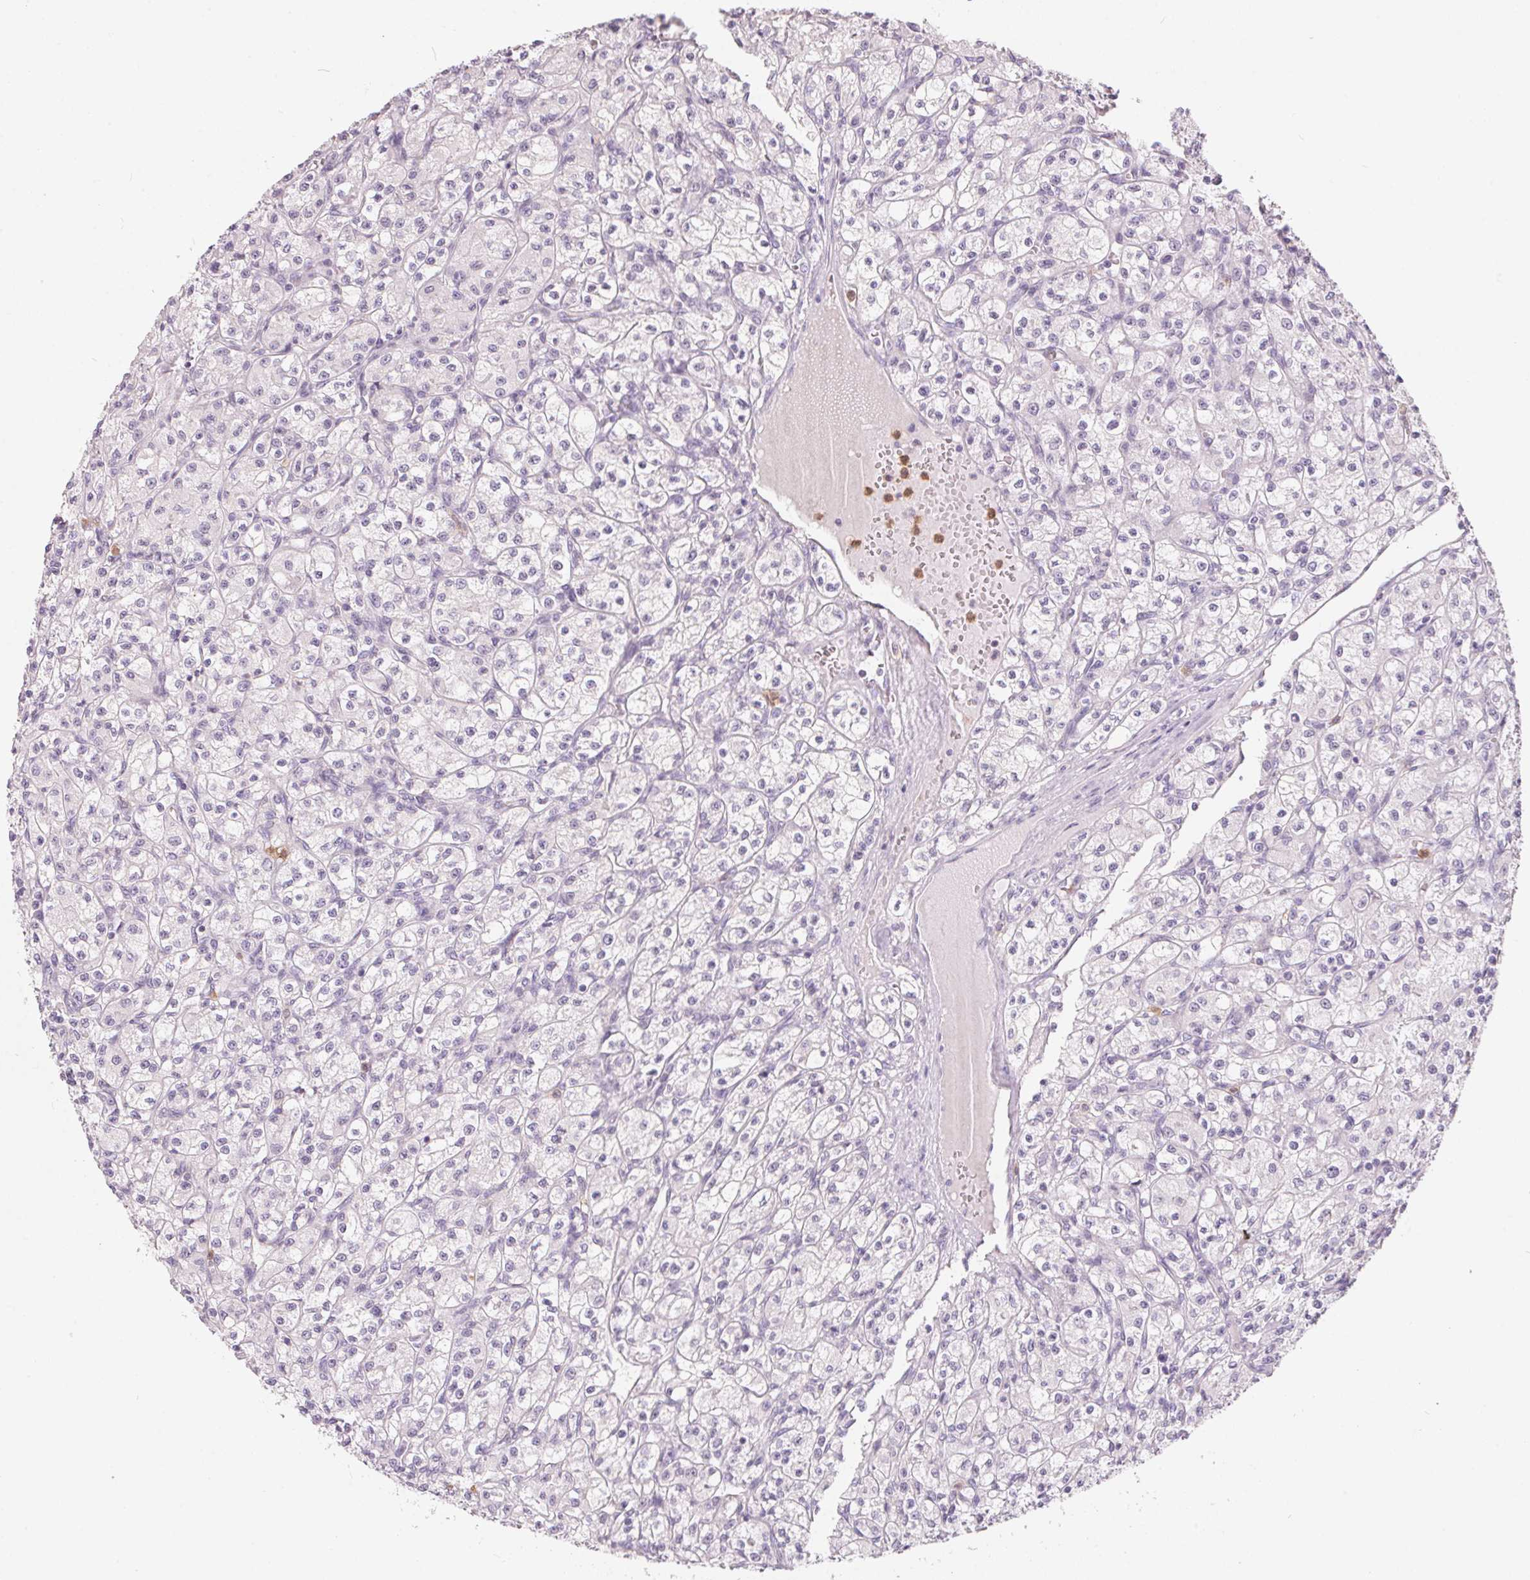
{"staining": {"intensity": "negative", "quantity": "none", "location": "none"}, "tissue": "renal cancer", "cell_type": "Tumor cells", "image_type": "cancer", "snomed": [{"axis": "morphology", "description": "Adenocarcinoma, NOS"}, {"axis": "topography", "description": "Kidney"}], "caption": "A high-resolution photomicrograph shows IHC staining of adenocarcinoma (renal), which exhibits no significant positivity in tumor cells. (DAB immunohistochemistry (IHC), high magnification).", "gene": "SERPINB1", "patient": {"sex": "female", "age": 70}}